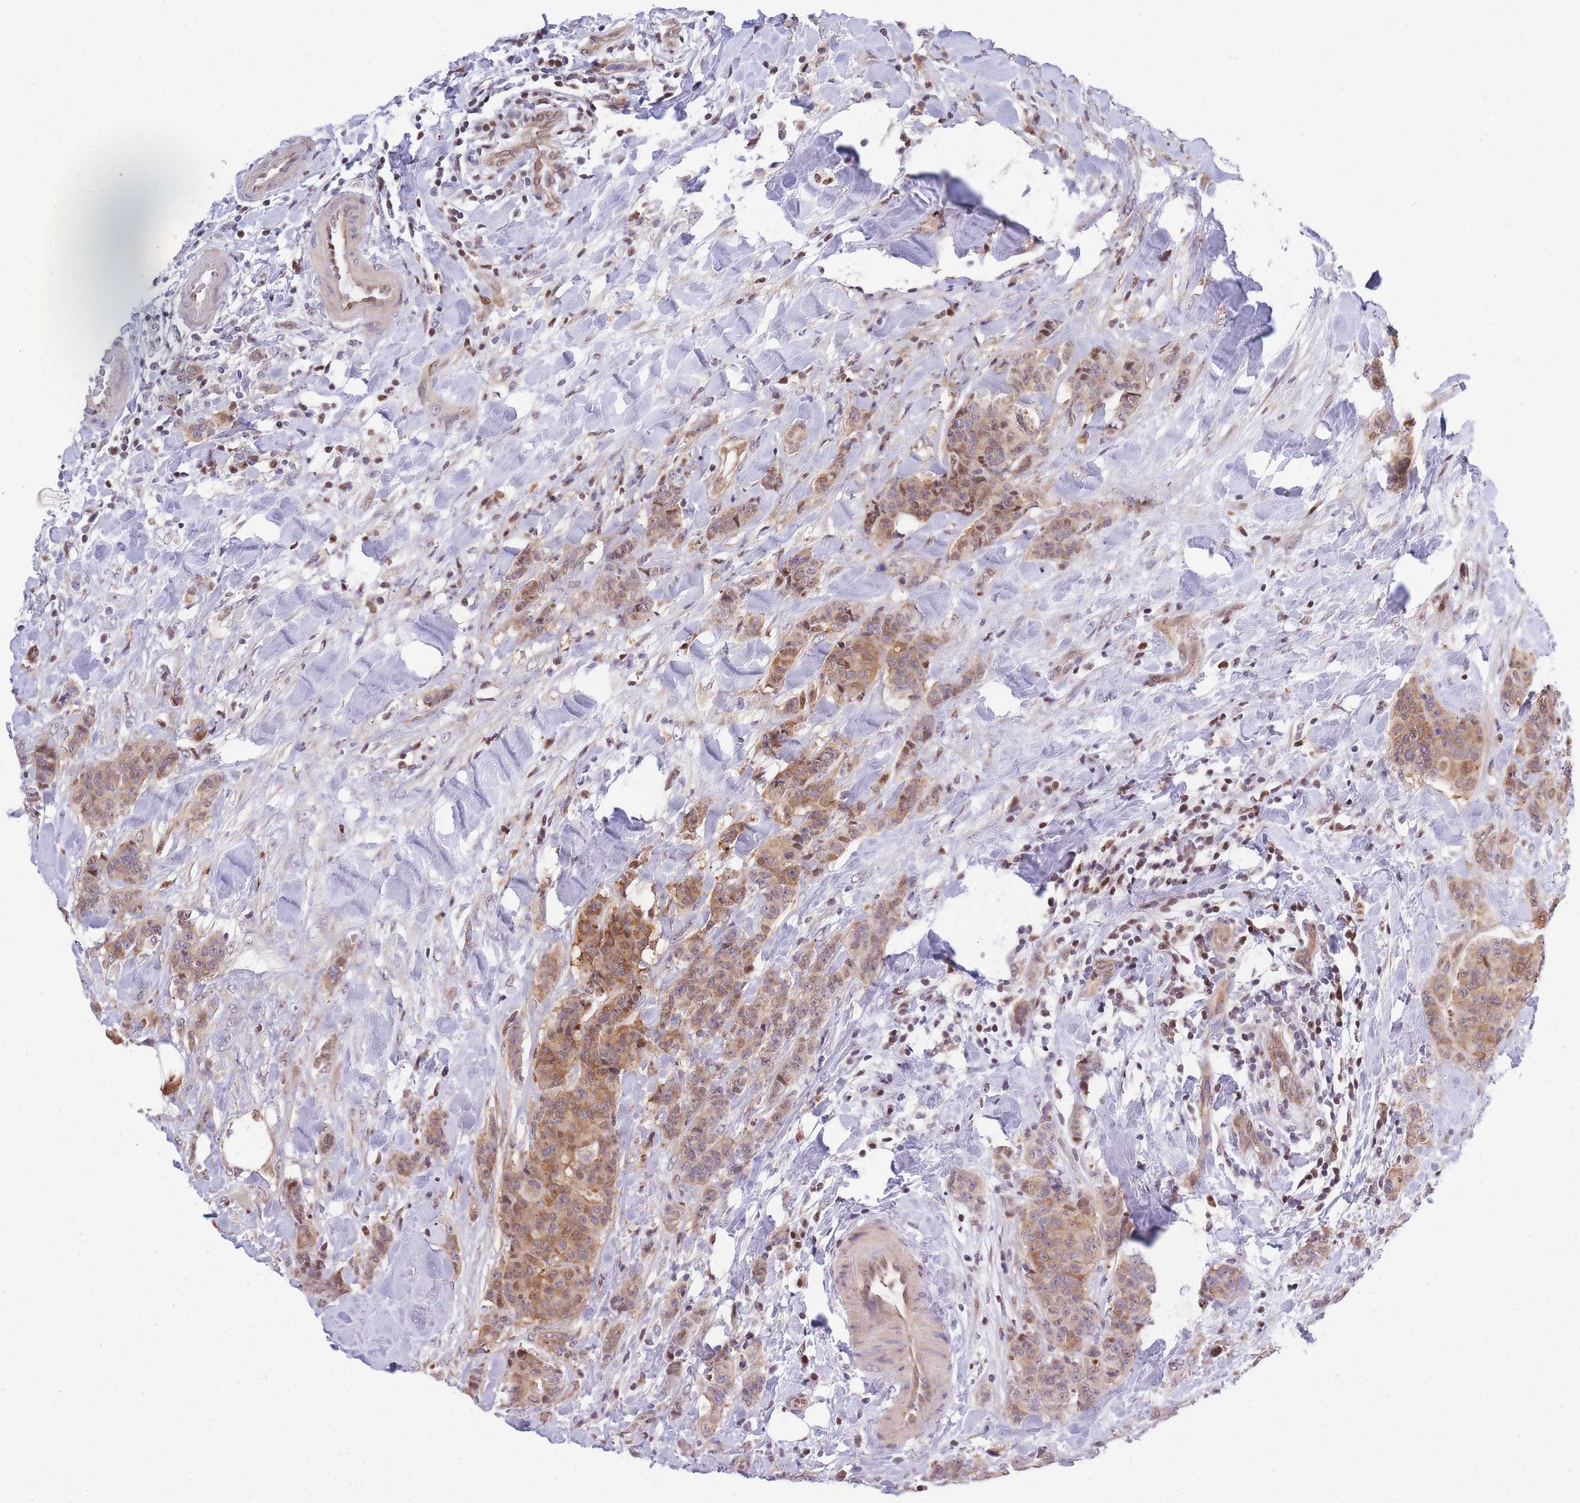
{"staining": {"intensity": "moderate", "quantity": ">75%", "location": "cytoplasmic/membranous,nuclear"}, "tissue": "breast cancer", "cell_type": "Tumor cells", "image_type": "cancer", "snomed": [{"axis": "morphology", "description": "Duct carcinoma"}, {"axis": "topography", "description": "Breast"}], "caption": "Invasive ductal carcinoma (breast) tissue exhibits moderate cytoplasmic/membranous and nuclear positivity in approximately >75% of tumor cells, visualized by immunohistochemistry.", "gene": "CRACD", "patient": {"sex": "female", "age": 40}}